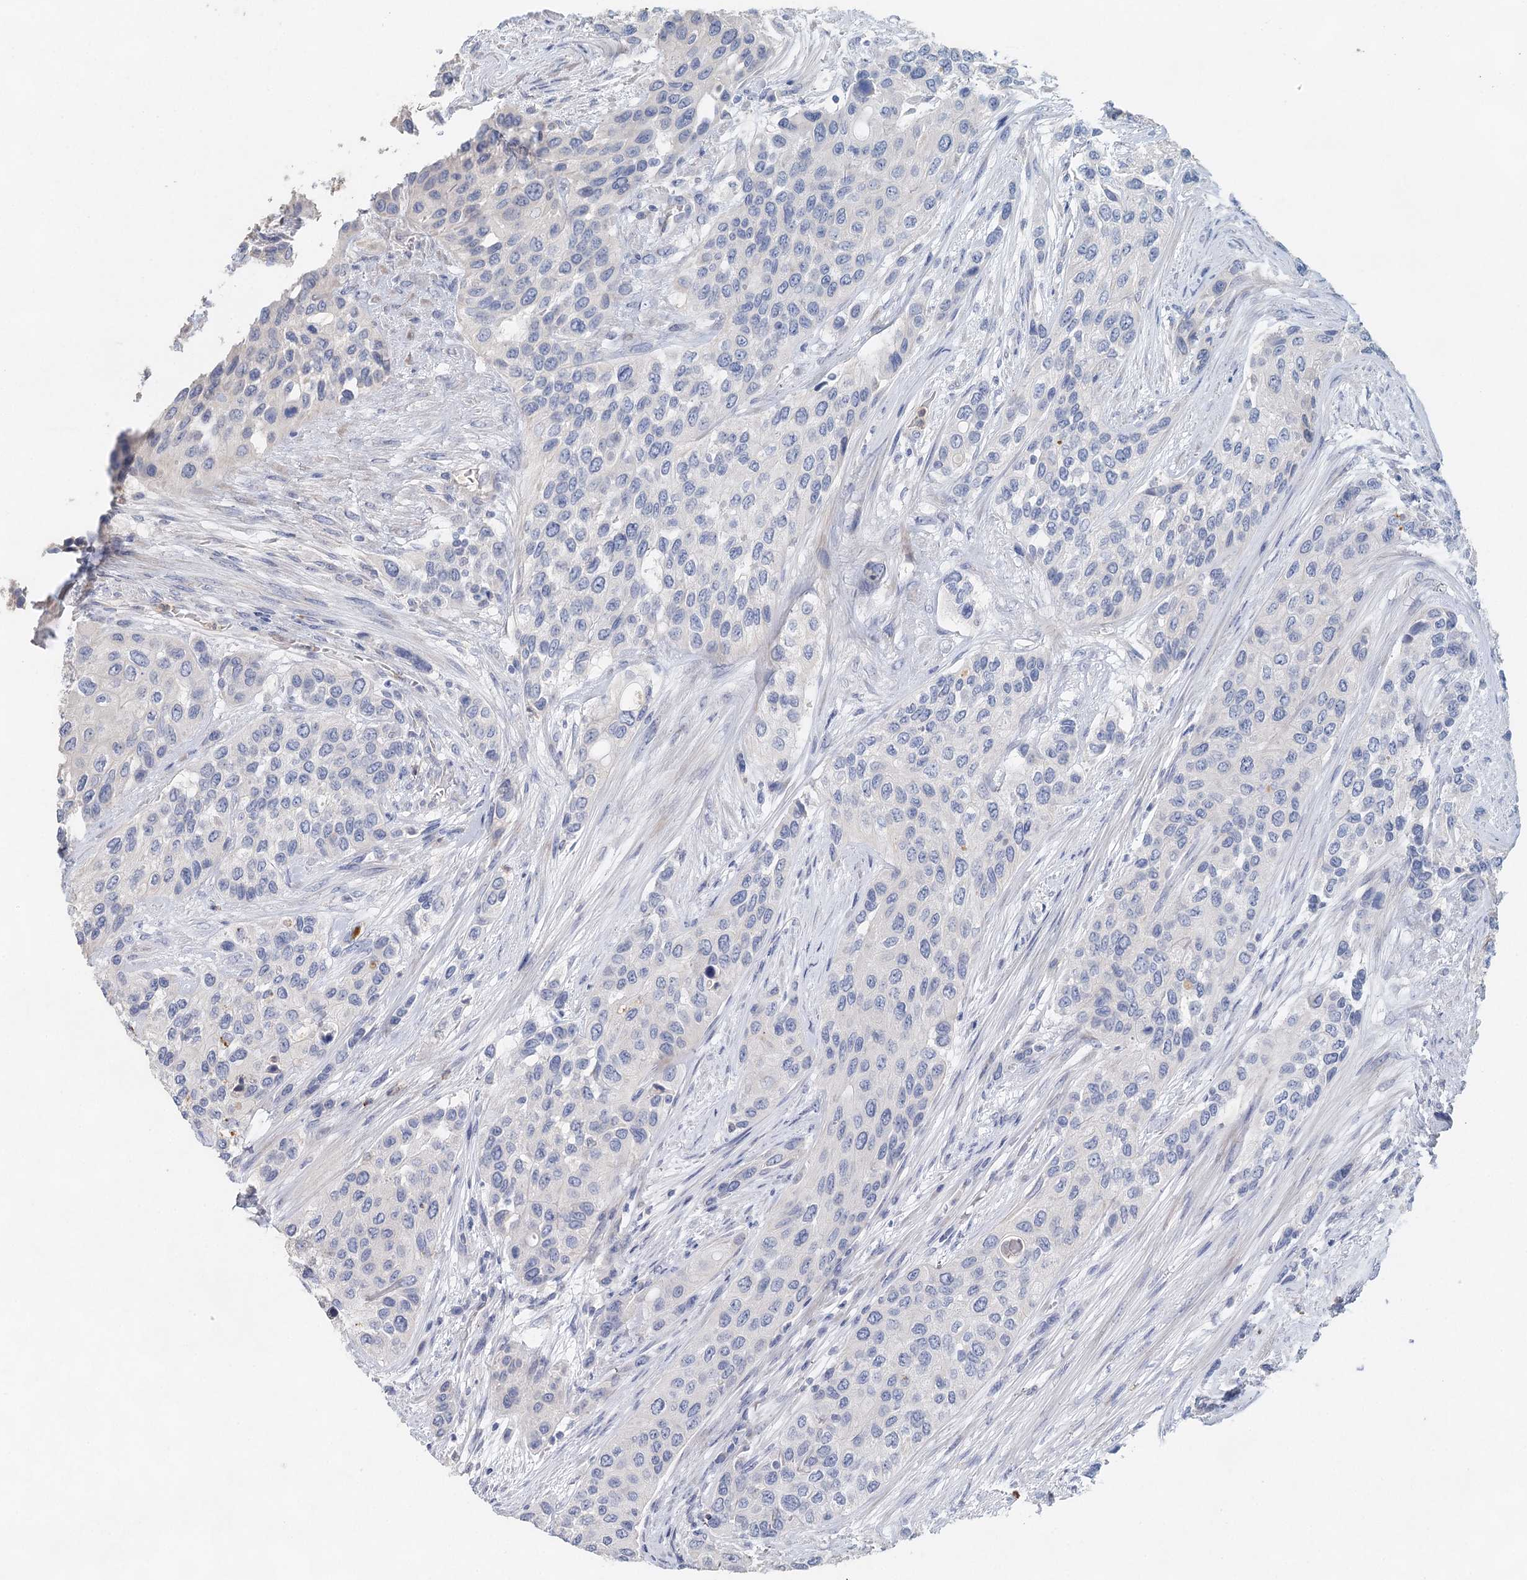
{"staining": {"intensity": "negative", "quantity": "none", "location": "none"}, "tissue": "urothelial cancer", "cell_type": "Tumor cells", "image_type": "cancer", "snomed": [{"axis": "morphology", "description": "Normal tissue, NOS"}, {"axis": "morphology", "description": "Urothelial carcinoma, High grade"}, {"axis": "topography", "description": "Vascular tissue"}, {"axis": "topography", "description": "Urinary bladder"}], "caption": "An immunohistochemistry (IHC) histopathology image of urothelial cancer is shown. There is no staining in tumor cells of urothelial cancer.", "gene": "MYL6B", "patient": {"sex": "female", "age": 56}}